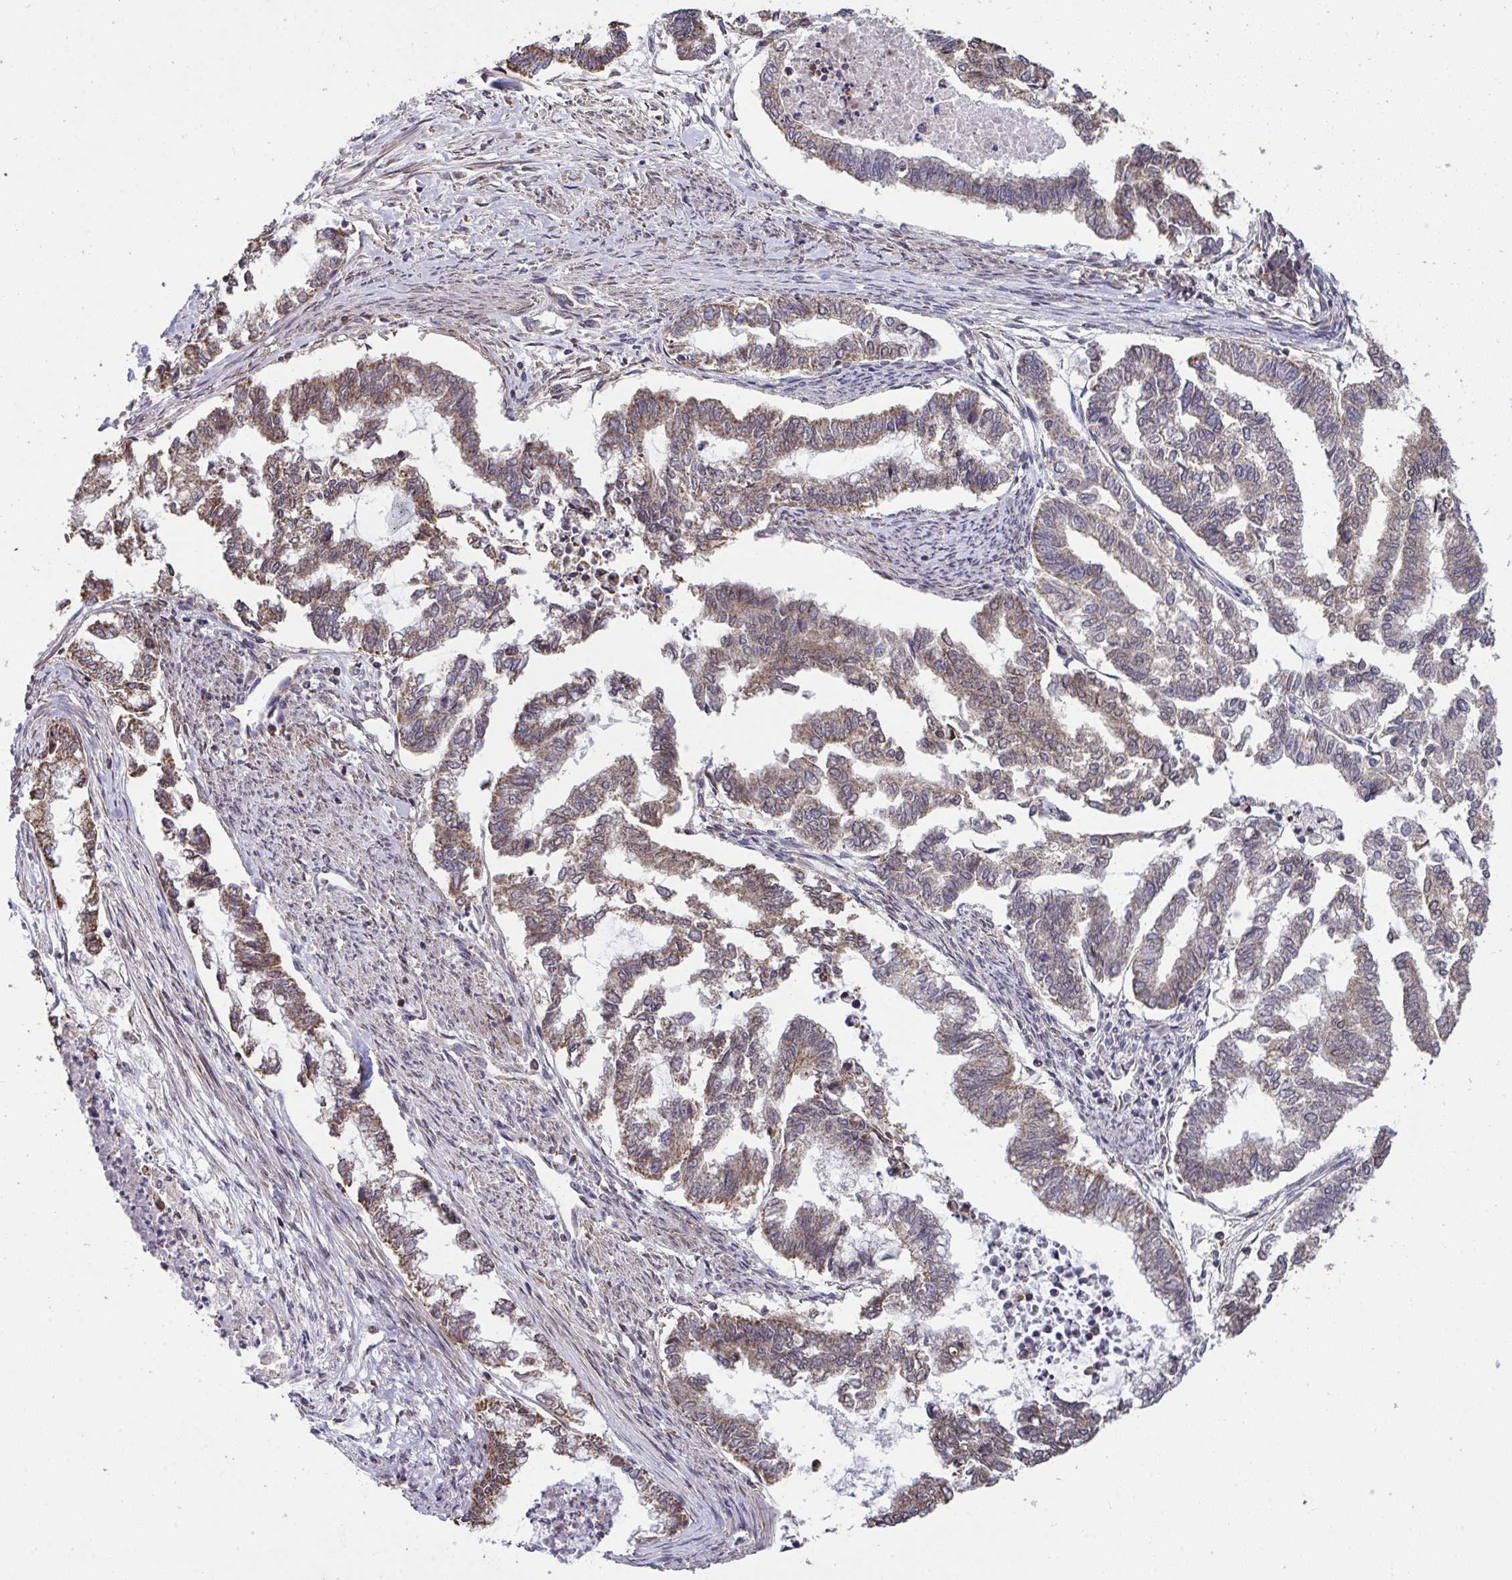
{"staining": {"intensity": "weak", "quantity": "25%-75%", "location": "cytoplasmic/membranous"}, "tissue": "endometrial cancer", "cell_type": "Tumor cells", "image_type": "cancer", "snomed": [{"axis": "morphology", "description": "Adenocarcinoma, NOS"}, {"axis": "topography", "description": "Endometrium"}], "caption": "High-power microscopy captured an immunohistochemistry image of adenocarcinoma (endometrial), revealing weak cytoplasmic/membranous expression in about 25%-75% of tumor cells.", "gene": "PPM1H", "patient": {"sex": "female", "age": 79}}